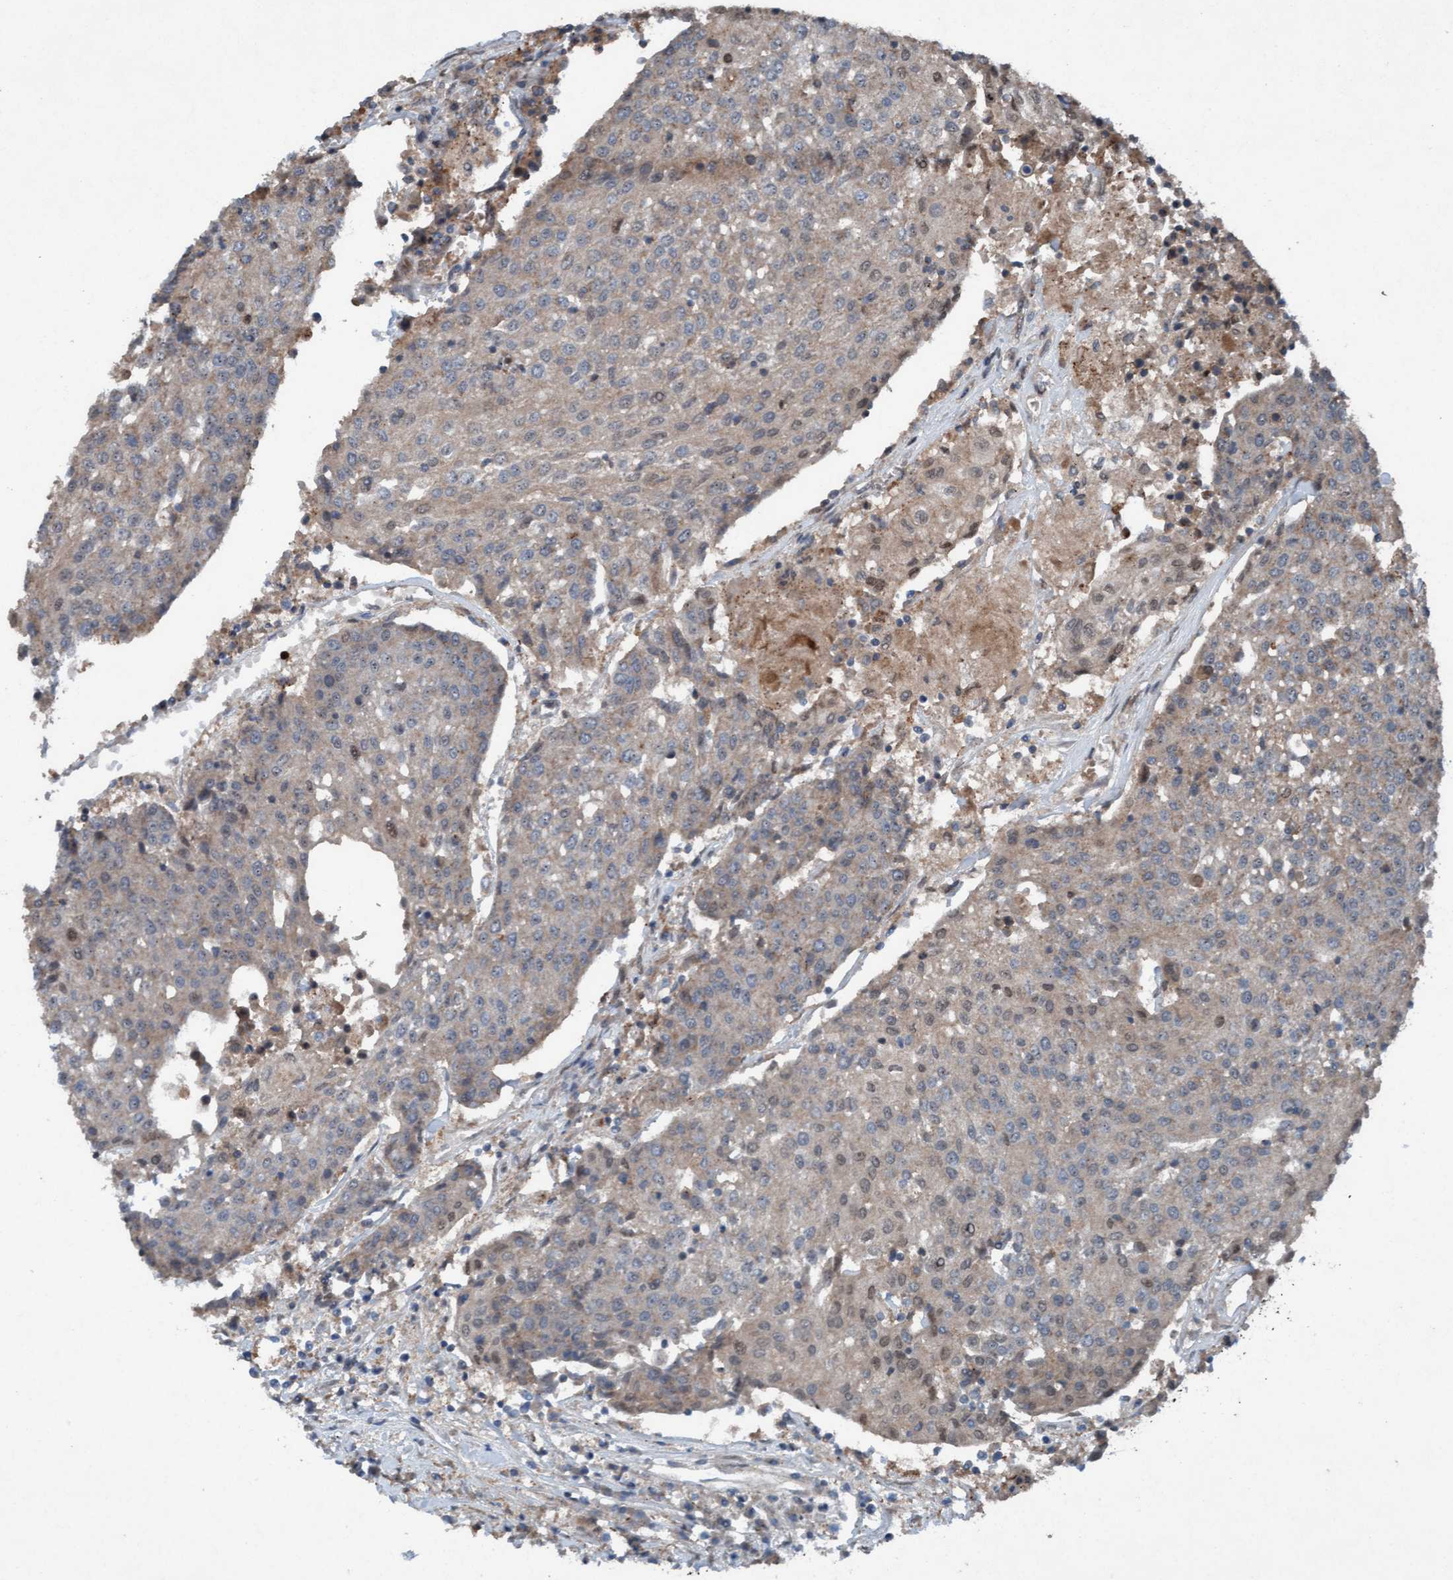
{"staining": {"intensity": "weak", "quantity": "25%-75%", "location": "cytoplasmic/membranous"}, "tissue": "urothelial cancer", "cell_type": "Tumor cells", "image_type": "cancer", "snomed": [{"axis": "morphology", "description": "Urothelial carcinoma, High grade"}, {"axis": "topography", "description": "Urinary bladder"}], "caption": "Urothelial cancer stained for a protein reveals weak cytoplasmic/membranous positivity in tumor cells.", "gene": "PLXNB2", "patient": {"sex": "female", "age": 85}}